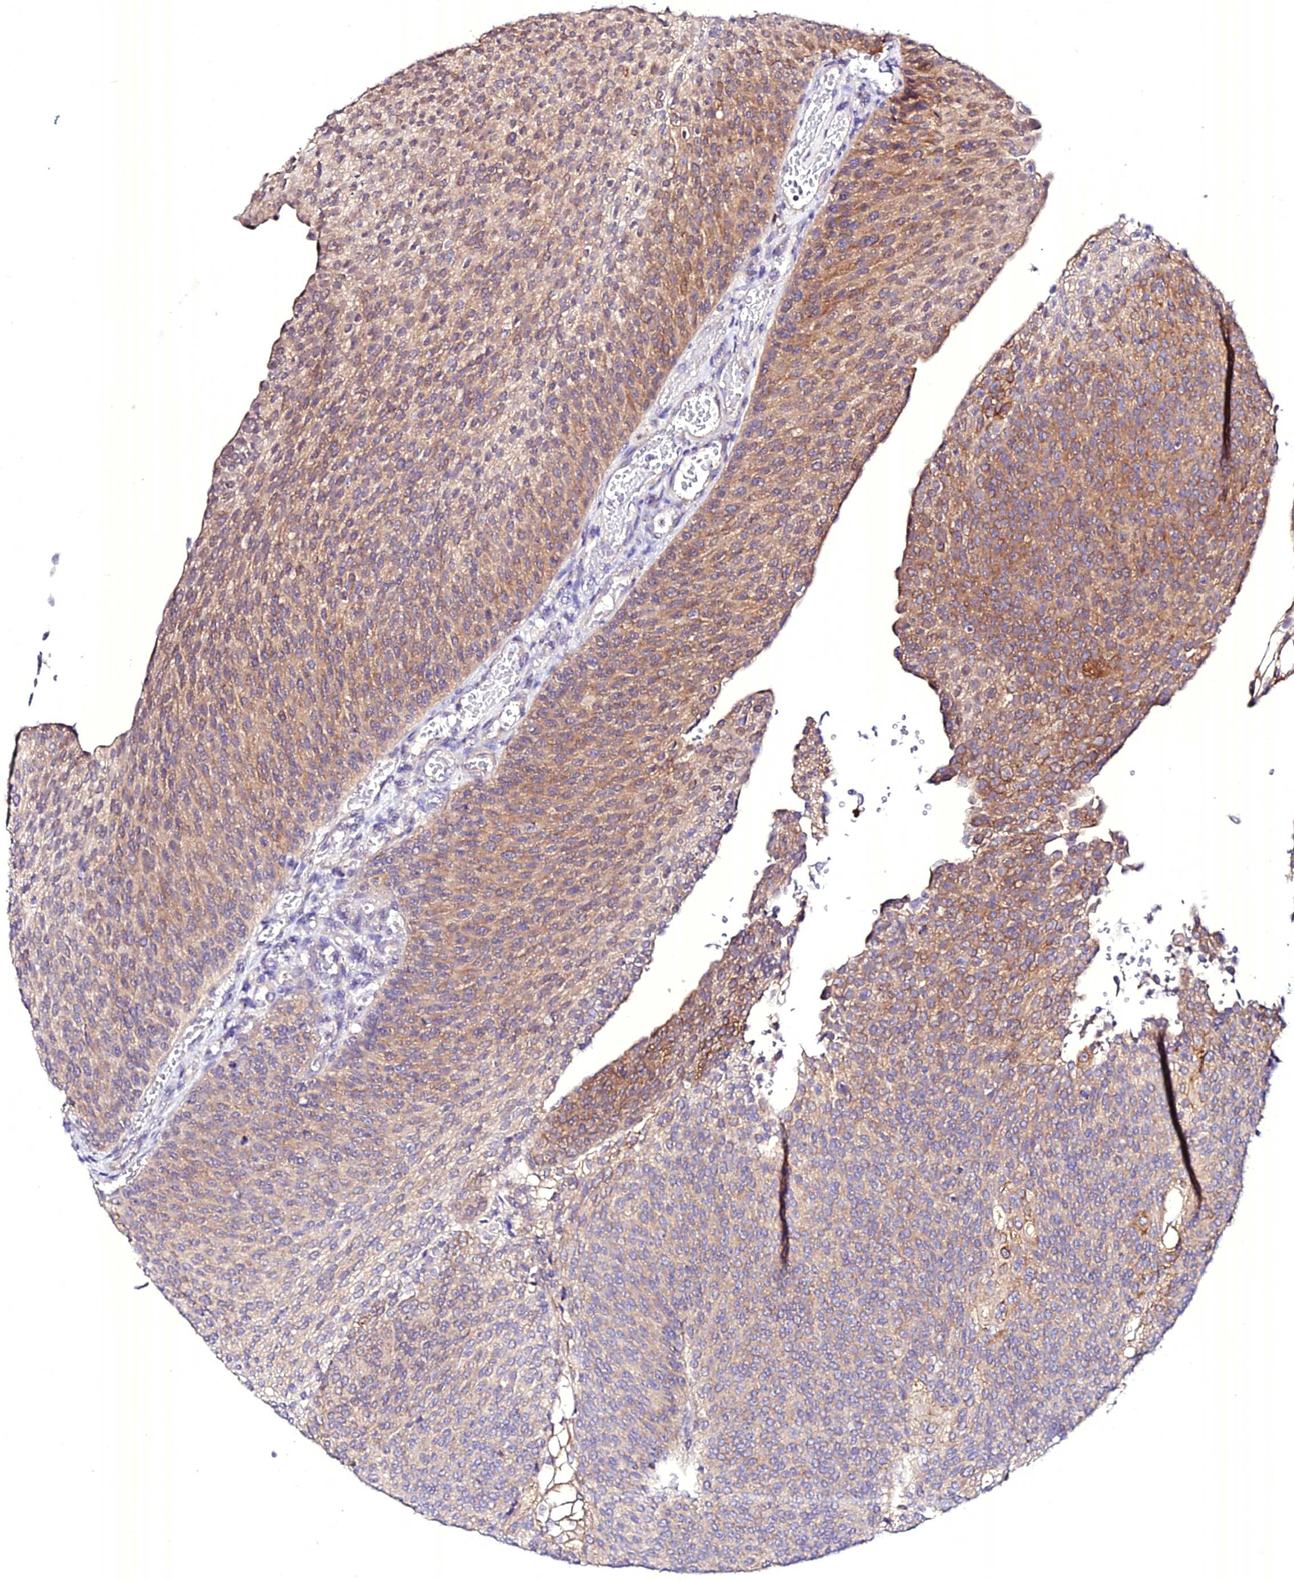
{"staining": {"intensity": "moderate", "quantity": "25%-75%", "location": "cytoplasmic/membranous"}, "tissue": "urothelial cancer", "cell_type": "Tumor cells", "image_type": "cancer", "snomed": [{"axis": "morphology", "description": "Urothelial carcinoma, High grade"}, {"axis": "topography", "description": "Urinary bladder"}], "caption": "High-grade urothelial carcinoma stained with immunohistochemistry demonstrates moderate cytoplasmic/membranous expression in about 25%-75% of tumor cells.", "gene": "ATG16L2", "patient": {"sex": "female", "age": 79}}